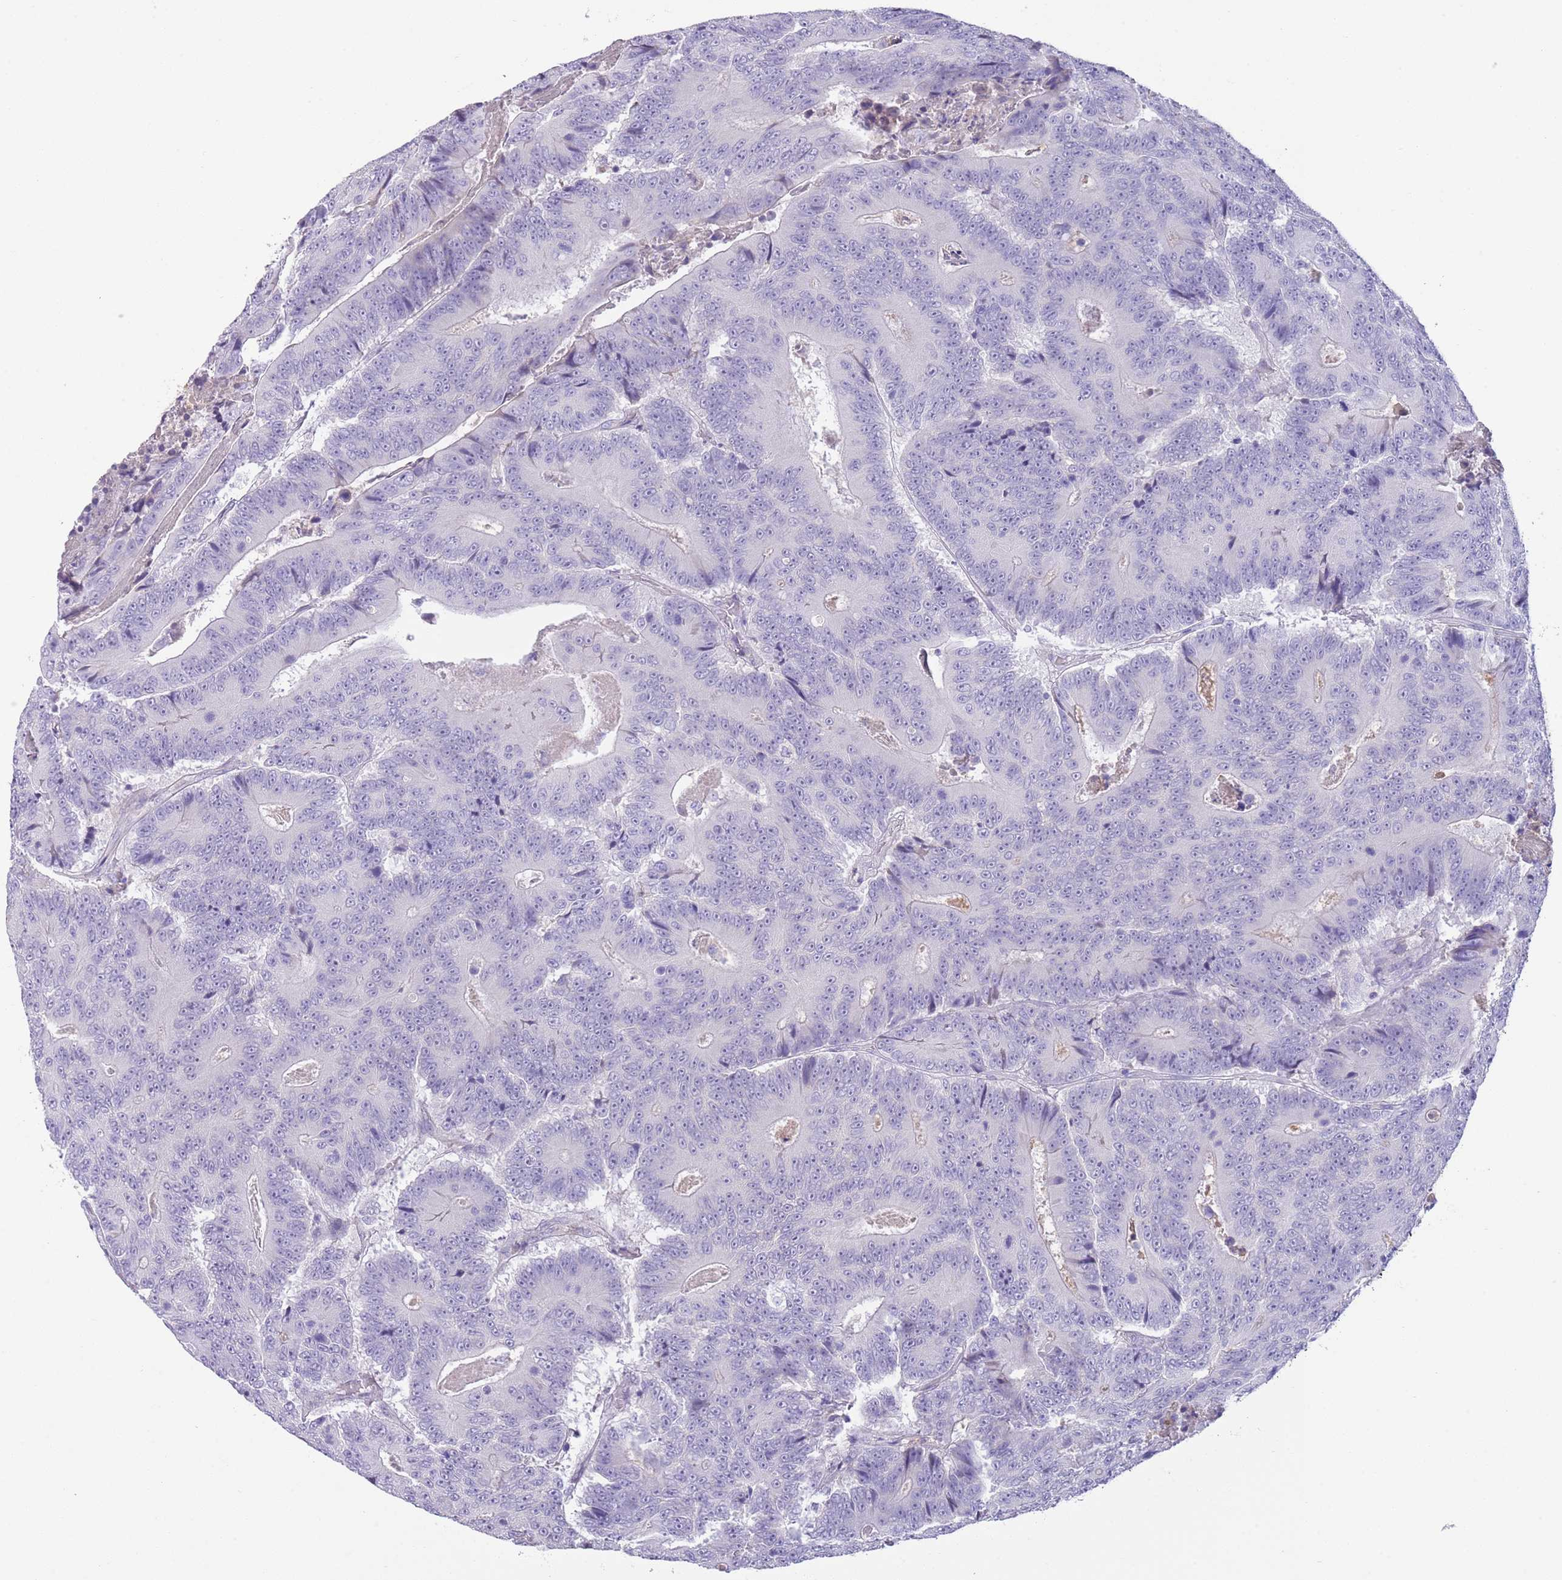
{"staining": {"intensity": "negative", "quantity": "none", "location": "none"}, "tissue": "colorectal cancer", "cell_type": "Tumor cells", "image_type": "cancer", "snomed": [{"axis": "morphology", "description": "Adenocarcinoma, NOS"}, {"axis": "topography", "description": "Colon"}], "caption": "A histopathology image of colorectal adenocarcinoma stained for a protein displays no brown staining in tumor cells. (Stains: DAB (3,3'-diaminobenzidine) immunohistochemistry with hematoxylin counter stain, Microscopy: brightfield microscopy at high magnification).", "gene": "IGFL4", "patient": {"sex": "male", "age": 83}}